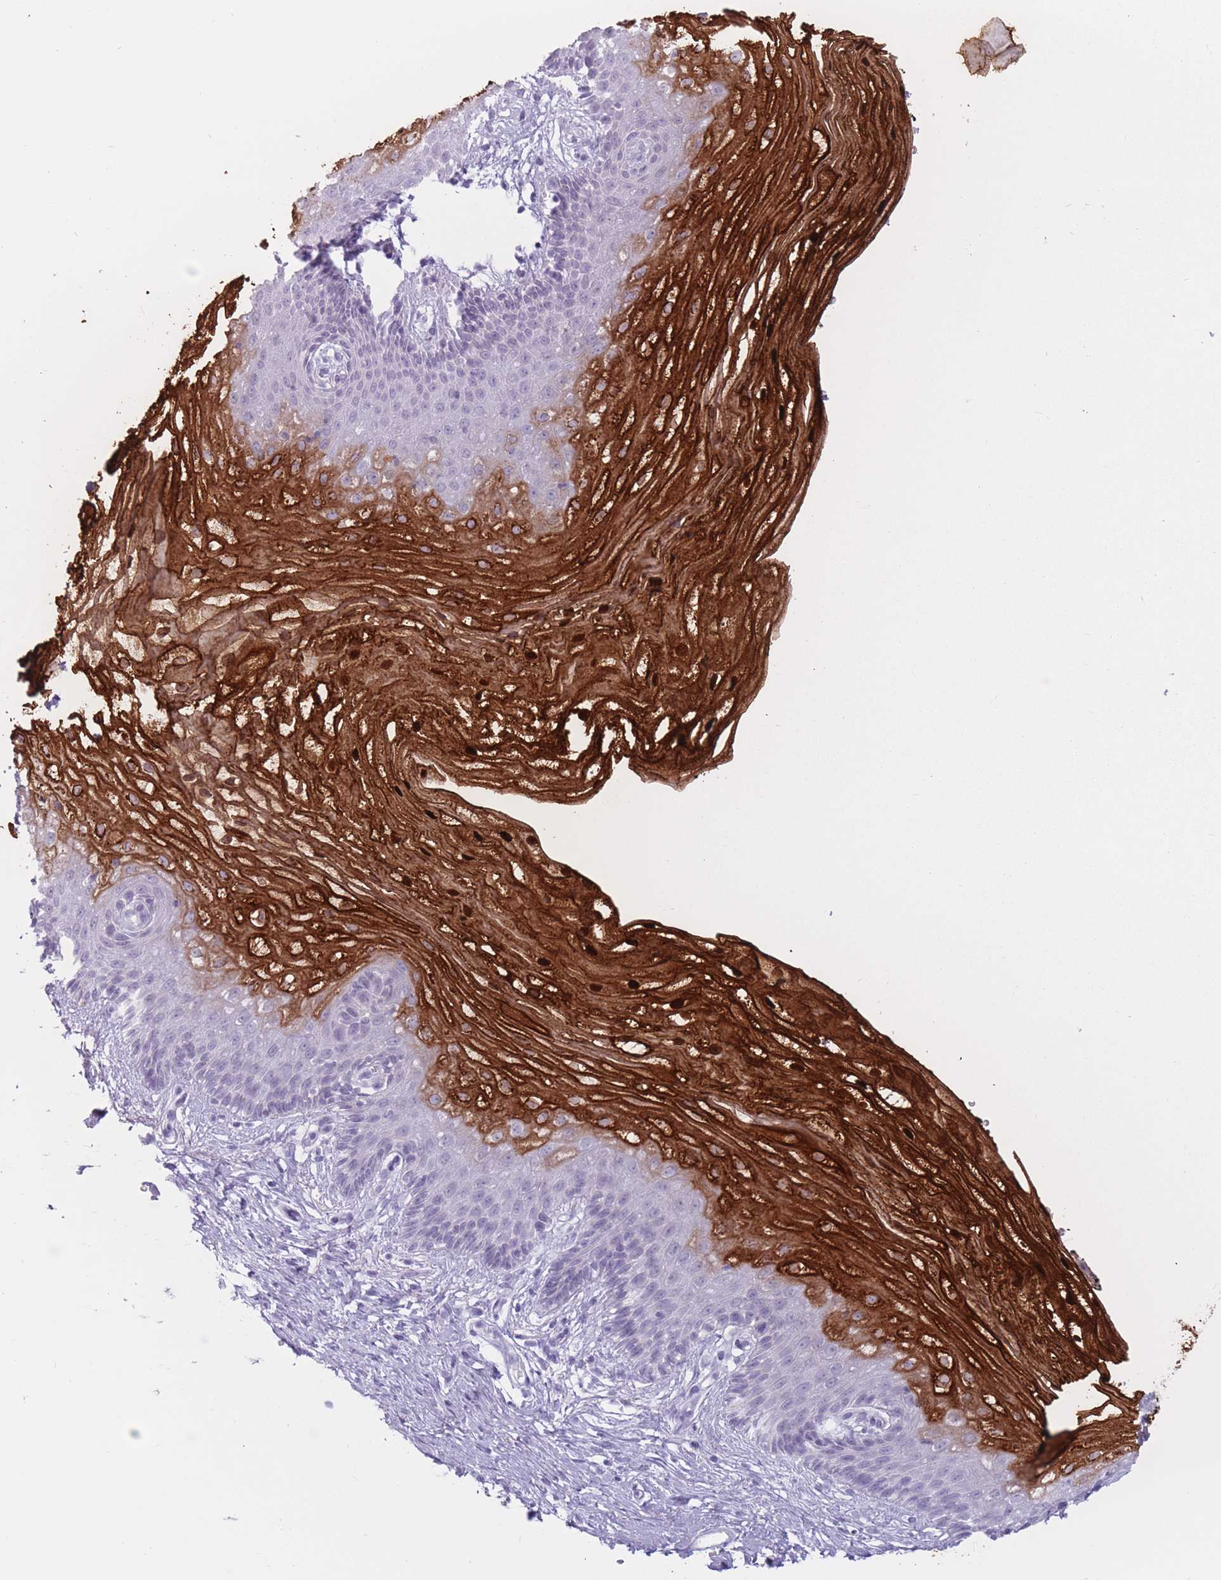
{"staining": {"intensity": "strong", "quantity": "<25%", "location": "cytoplasmic/membranous,nuclear"}, "tissue": "vagina", "cell_type": "Squamous epithelial cells", "image_type": "normal", "snomed": [{"axis": "morphology", "description": "Normal tissue, NOS"}, {"axis": "topography", "description": "Vagina"}], "caption": "Squamous epithelial cells display strong cytoplasmic/membranous,nuclear positivity in about <25% of cells in normal vagina.", "gene": "PNMA3", "patient": {"sex": "female", "age": 47}}